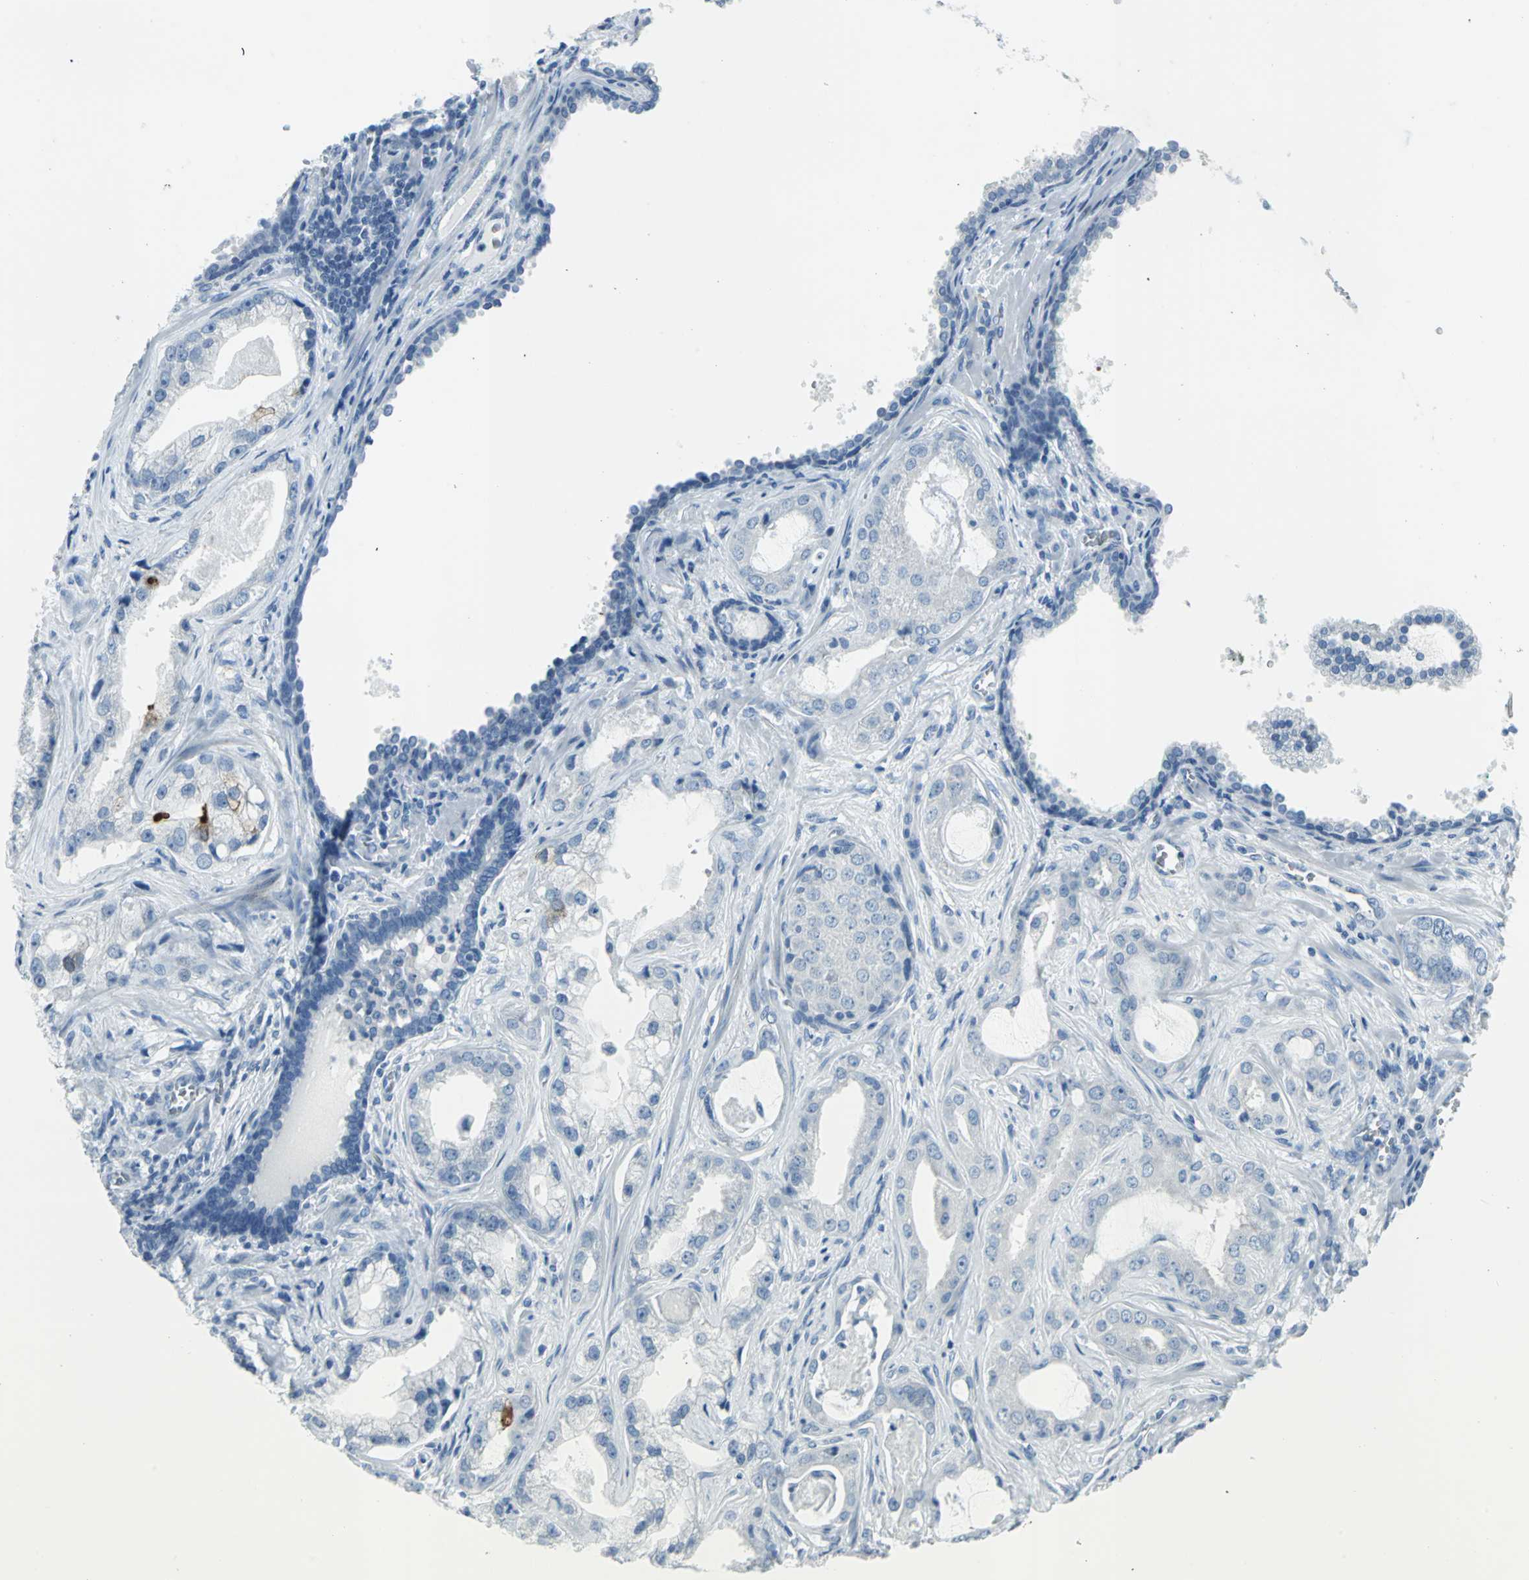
{"staining": {"intensity": "negative", "quantity": "none", "location": "none"}, "tissue": "prostate cancer", "cell_type": "Tumor cells", "image_type": "cancer", "snomed": [{"axis": "morphology", "description": "Adenocarcinoma, Low grade"}, {"axis": "topography", "description": "Prostate"}], "caption": "Tumor cells show no significant protein expression in prostate cancer.", "gene": "DNAI2", "patient": {"sex": "male", "age": 59}}